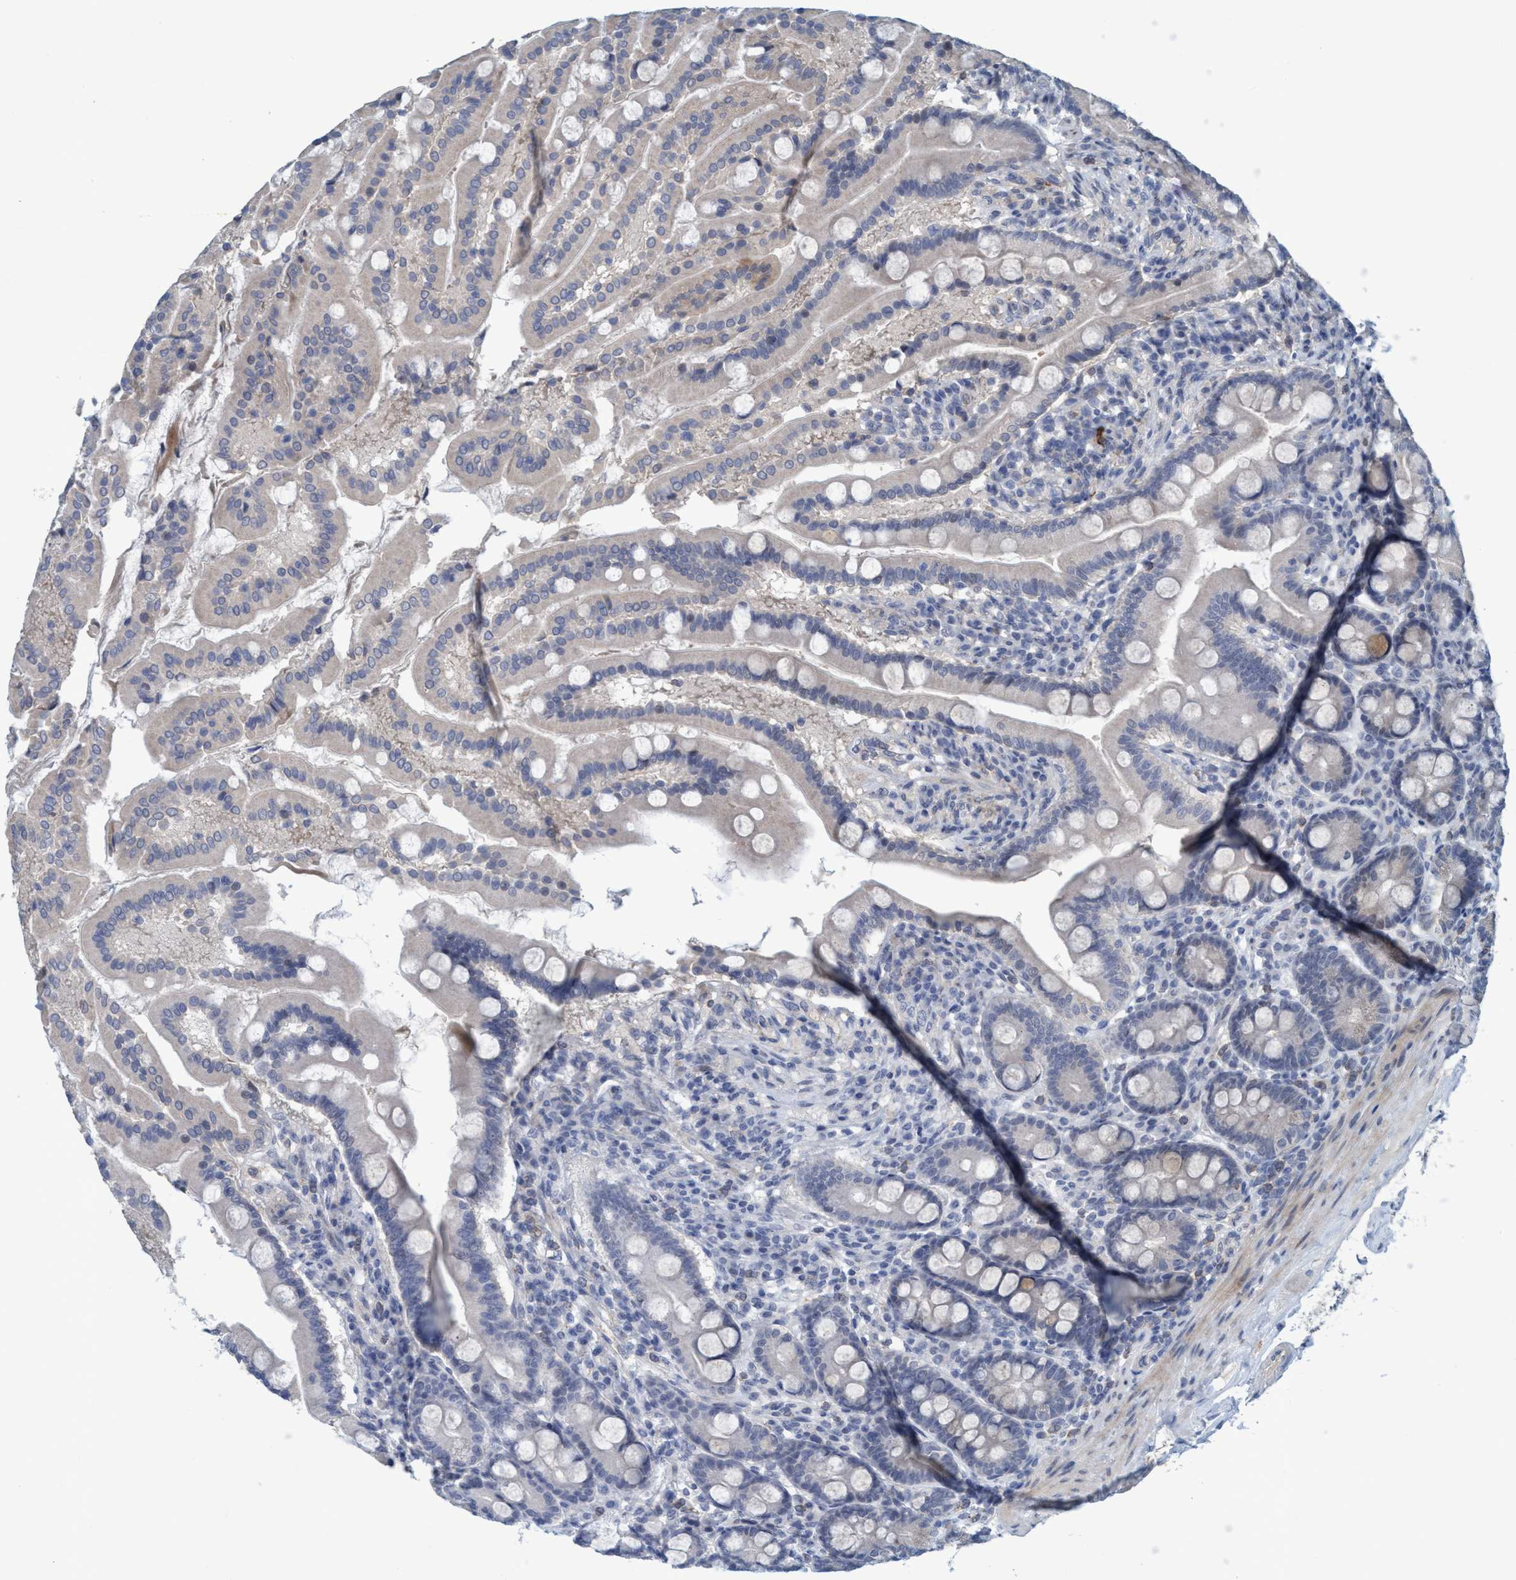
{"staining": {"intensity": "negative", "quantity": "none", "location": "none"}, "tissue": "duodenum", "cell_type": "Glandular cells", "image_type": "normal", "snomed": [{"axis": "morphology", "description": "Normal tissue, NOS"}, {"axis": "topography", "description": "Duodenum"}], "caption": "This is an immunohistochemistry (IHC) image of unremarkable duodenum. There is no positivity in glandular cells.", "gene": "RNF208", "patient": {"sex": "male", "age": 50}}